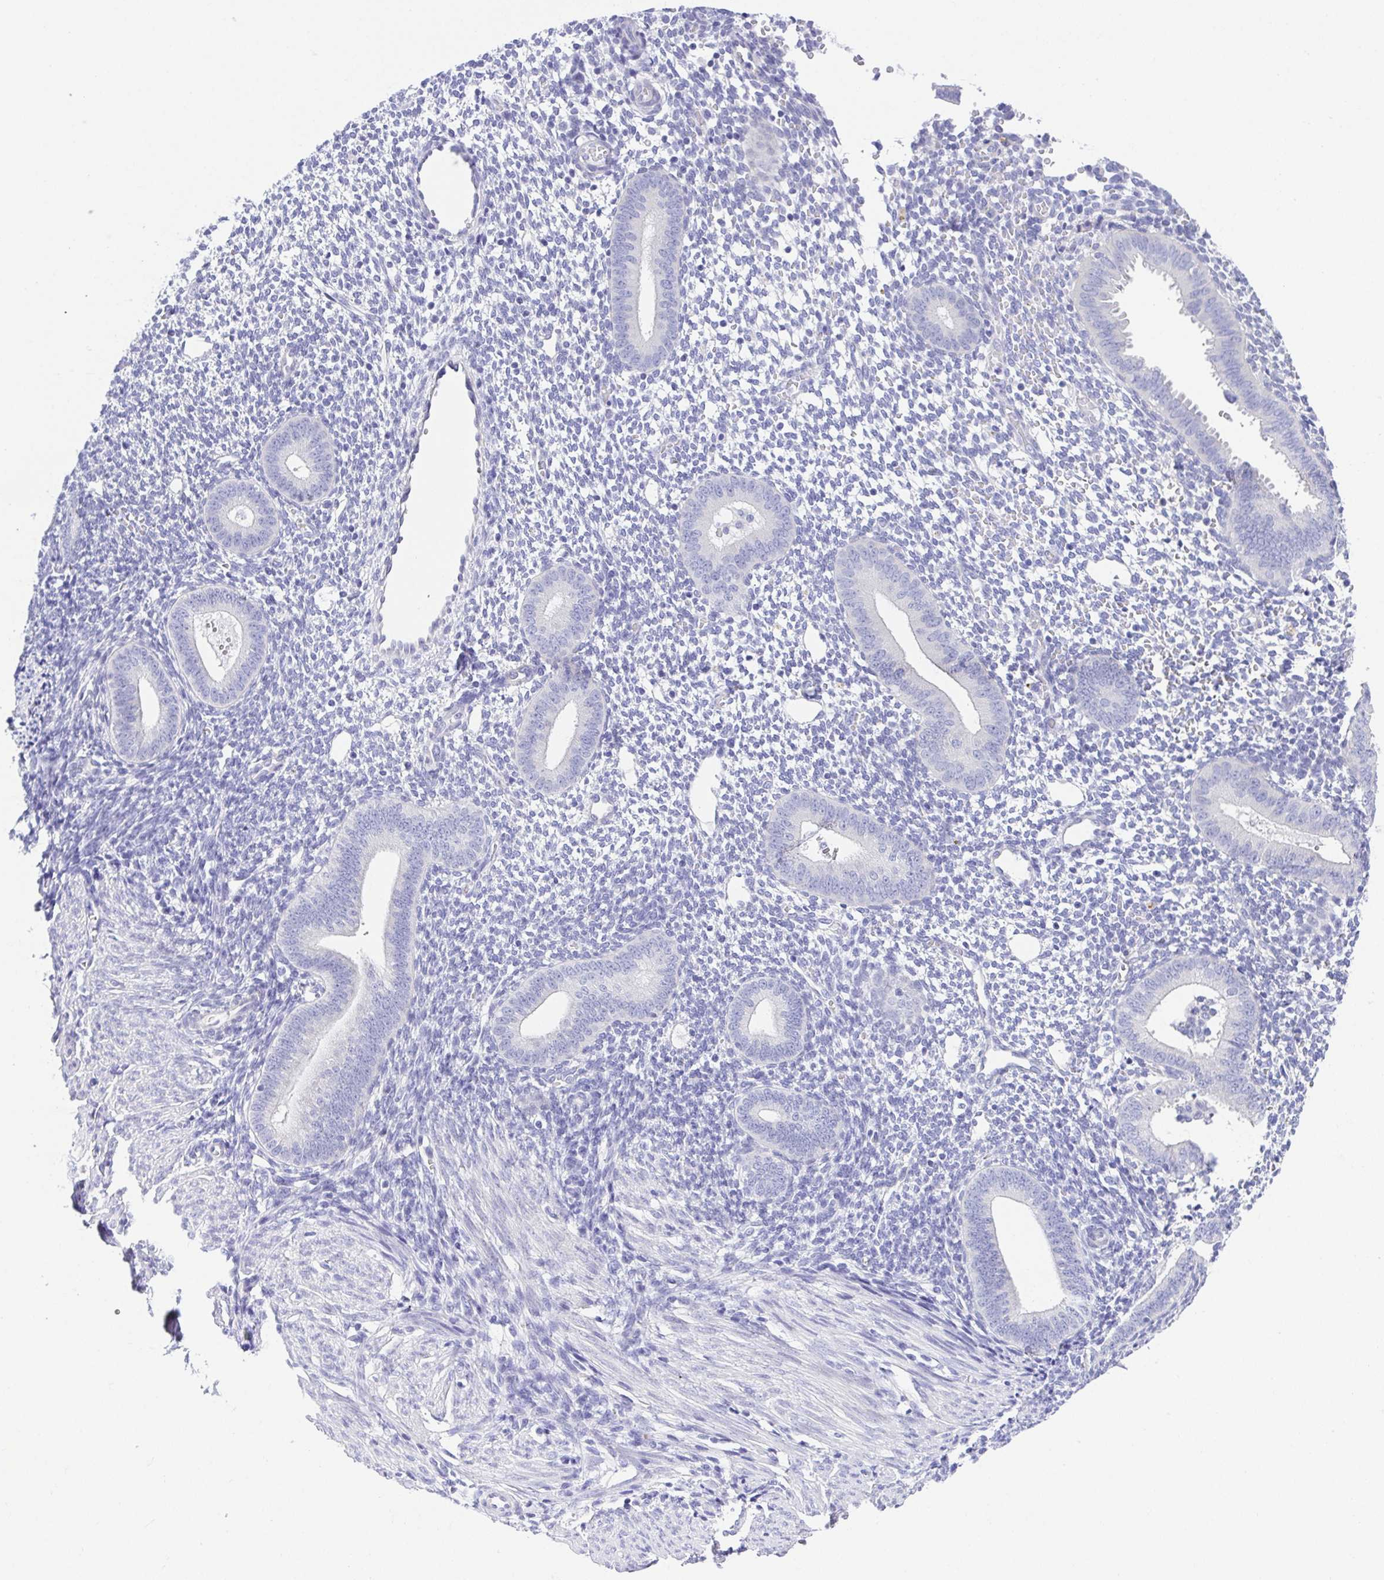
{"staining": {"intensity": "negative", "quantity": "none", "location": "none"}, "tissue": "endometrium", "cell_type": "Cells in endometrial stroma", "image_type": "normal", "snomed": [{"axis": "morphology", "description": "Normal tissue, NOS"}, {"axis": "topography", "description": "Endometrium"}], "caption": "This is an immunohistochemistry (IHC) image of benign human endometrium. There is no positivity in cells in endometrial stroma.", "gene": "LUZP4", "patient": {"sex": "female", "age": 40}}